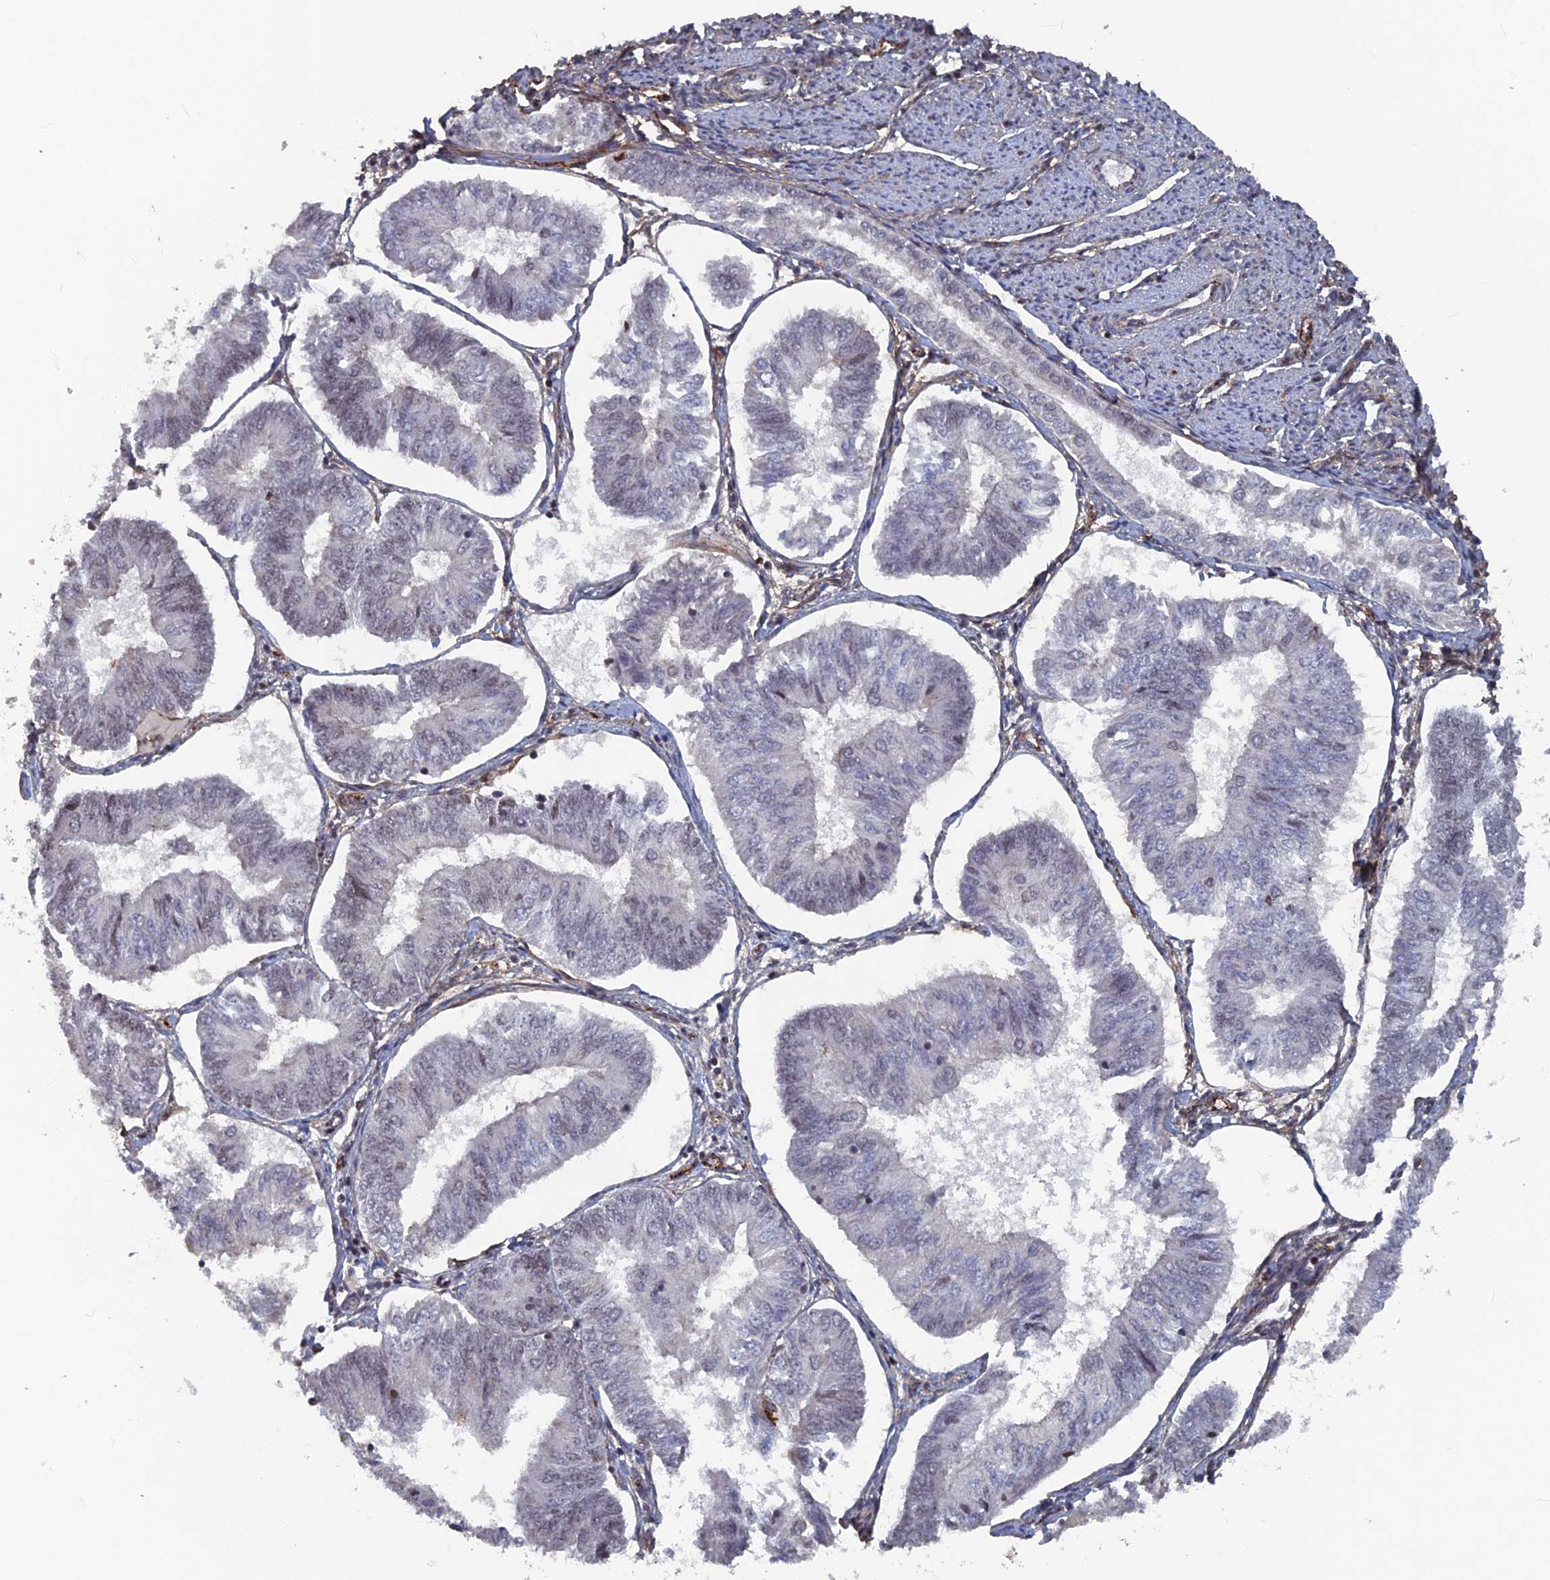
{"staining": {"intensity": "negative", "quantity": "none", "location": "none"}, "tissue": "endometrial cancer", "cell_type": "Tumor cells", "image_type": "cancer", "snomed": [{"axis": "morphology", "description": "Adenocarcinoma, NOS"}, {"axis": "topography", "description": "Endometrium"}], "caption": "An image of human endometrial cancer (adenocarcinoma) is negative for staining in tumor cells.", "gene": "SH3D21", "patient": {"sex": "female", "age": 58}}